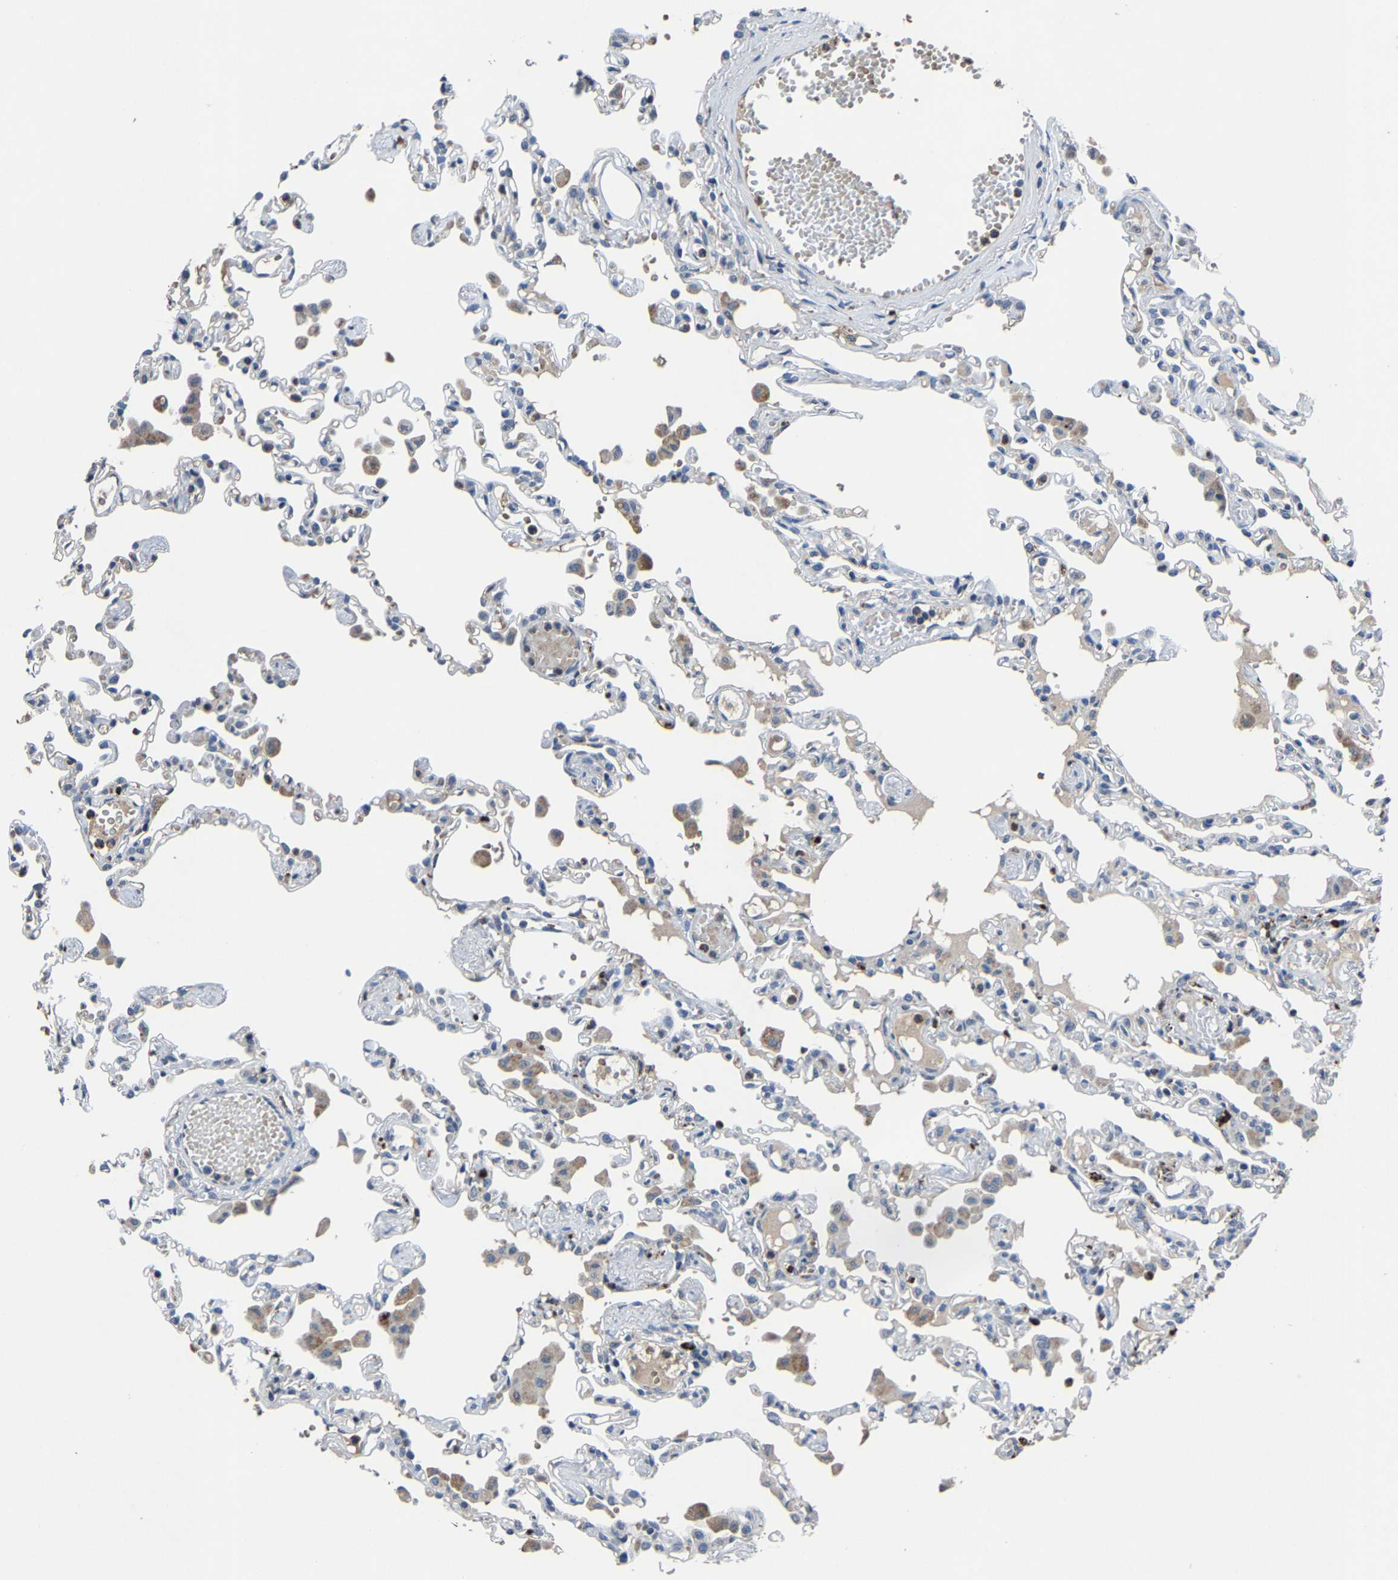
{"staining": {"intensity": "negative", "quantity": "none", "location": "none"}, "tissue": "lung", "cell_type": "Alveolar cells", "image_type": "normal", "snomed": [{"axis": "morphology", "description": "Normal tissue, NOS"}, {"axis": "topography", "description": "Bronchus"}, {"axis": "topography", "description": "Lung"}], "caption": "Protein analysis of benign lung demonstrates no significant staining in alveolar cells.", "gene": "PCNX2", "patient": {"sex": "female", "age": 49}}